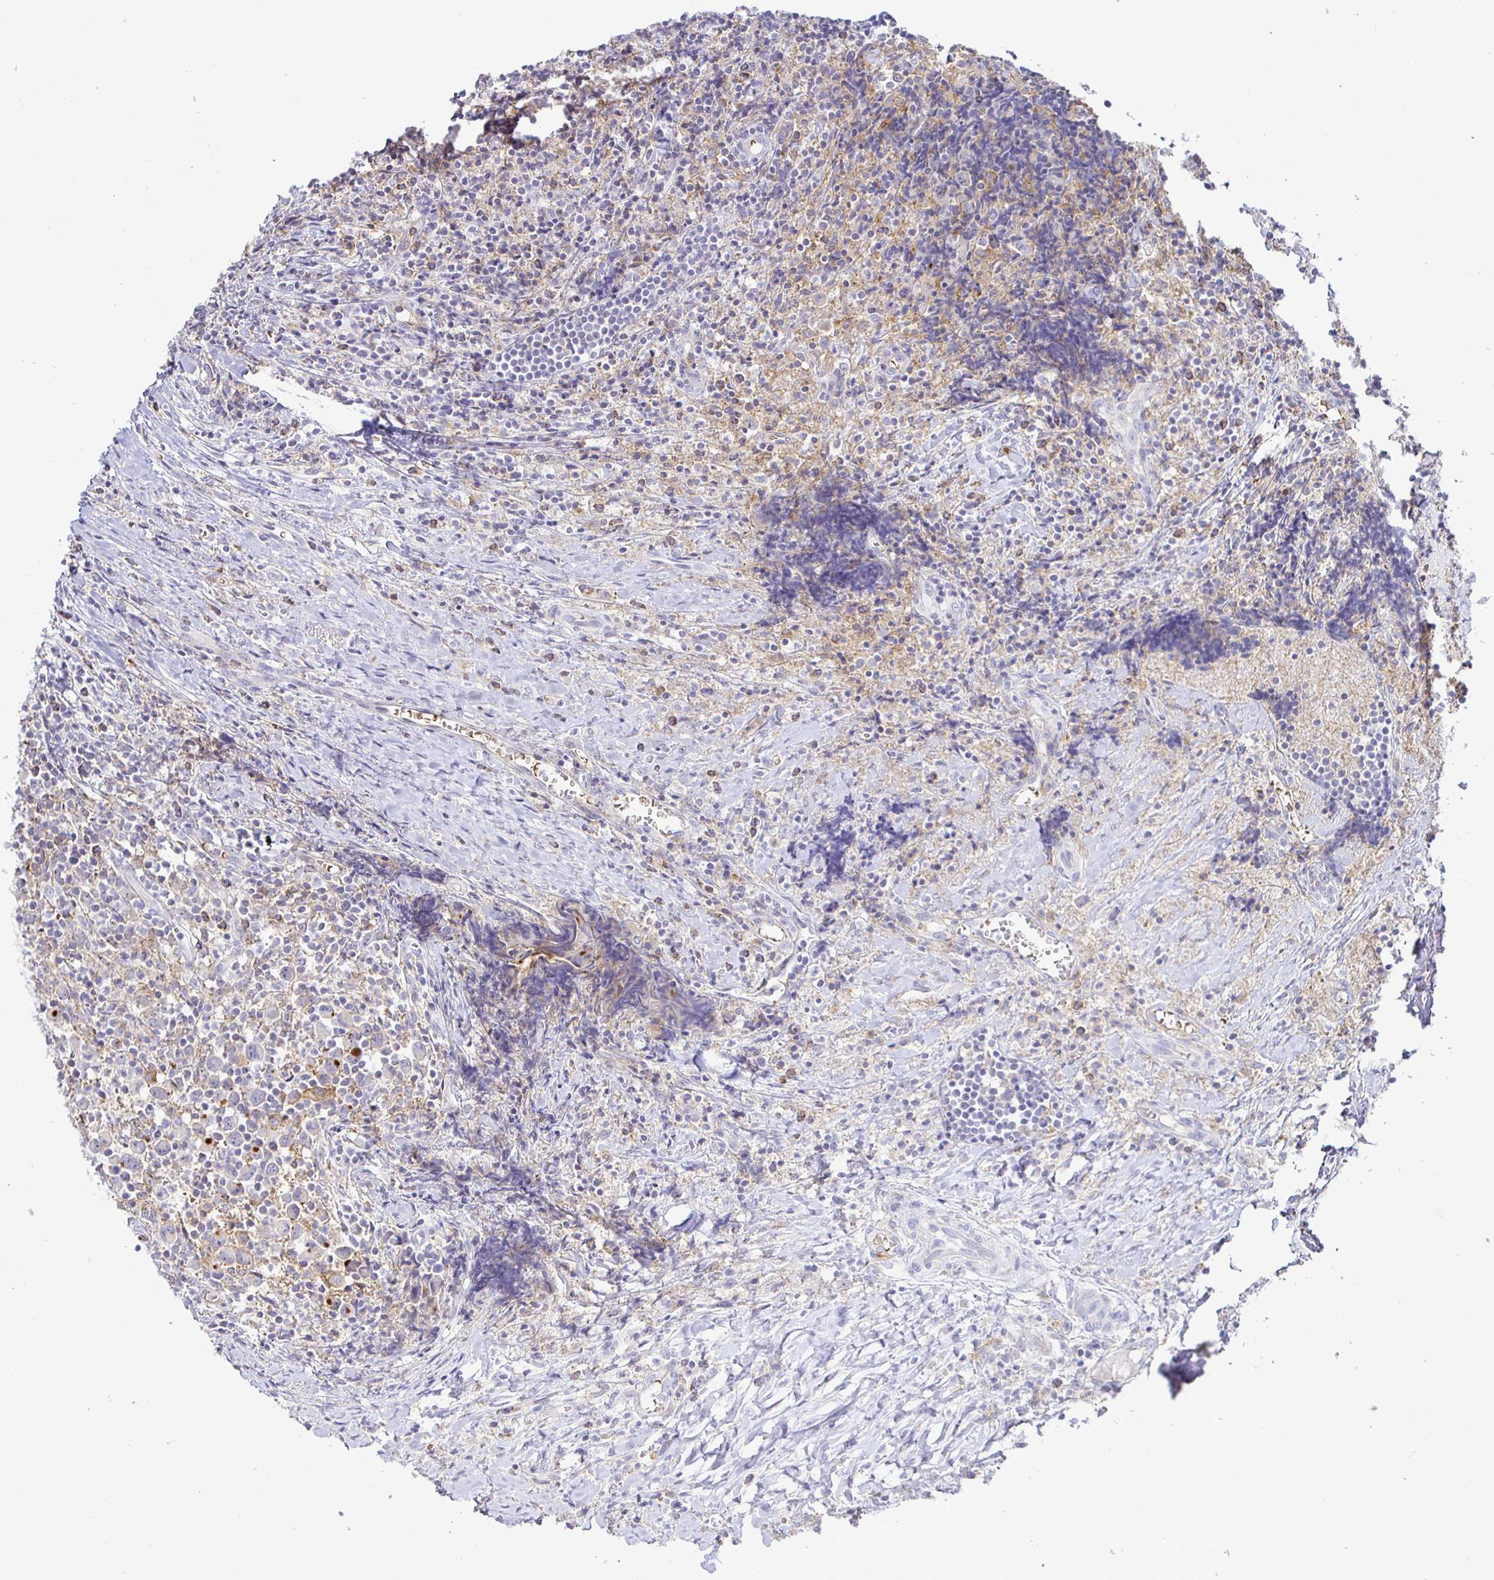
{"staining": {"intensity": "negative", "quantity": "none", "location": "none"}, "tissue": "lymphoma", "cell_type": "Tumor cells", "image_type": "cancer", "snomed": [{"axis": "morphology", "description": "Hodgkin's disease, NOS"}, {"axis": "topography", "description": "Thymus, NOS"}], "caption": "This is a histopathology image of IHC staining of lymphoma, which shows no staining in tumor cells.", "gene": "SIRPA", "patient": {"sex": "female", "age": 17}}